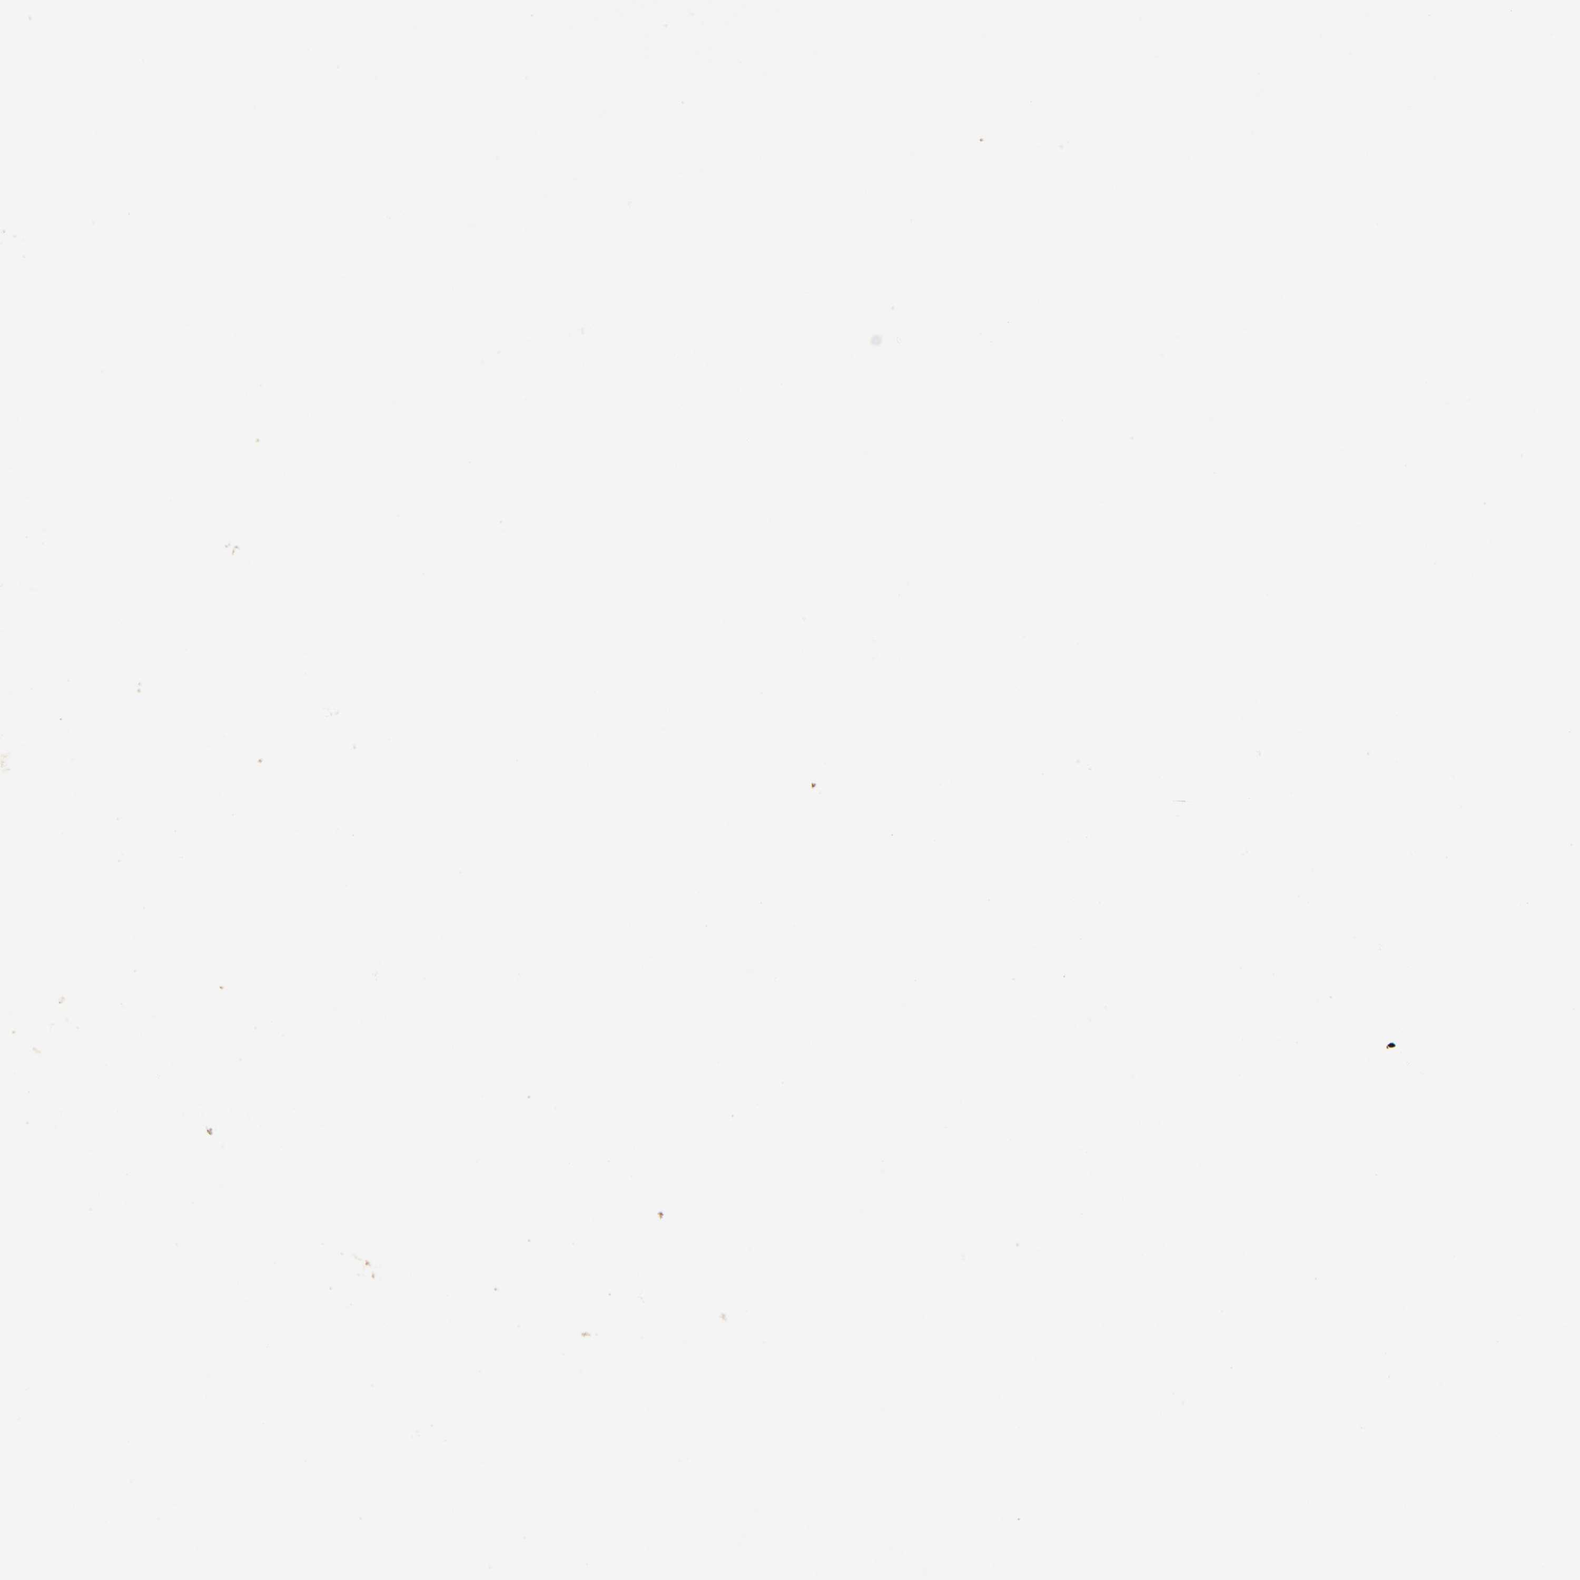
{"staining": {"intensity": "moderate", "quantity": ">75%", "location": "cytoplasmic/membranous"}, "tissue": "tonsil", "cell_type": "Germinal center cells", "image_type": "normal", "snomed": [{"axis": "morphology", "description": "Normal tissue, NOS"}, {"axis": "topography", "description": "Tonsil"}], "caption": "Protein staining reveals moderate cytoplasmic/membranous staining in about >75% of germinal center cells in benign tonsil. Immunohistochemistry (ihc) stains the protein in brown and the nuclei are stained blue.", "gene": "MAPK1", "patient": {"sex": "female", "age": 40}}